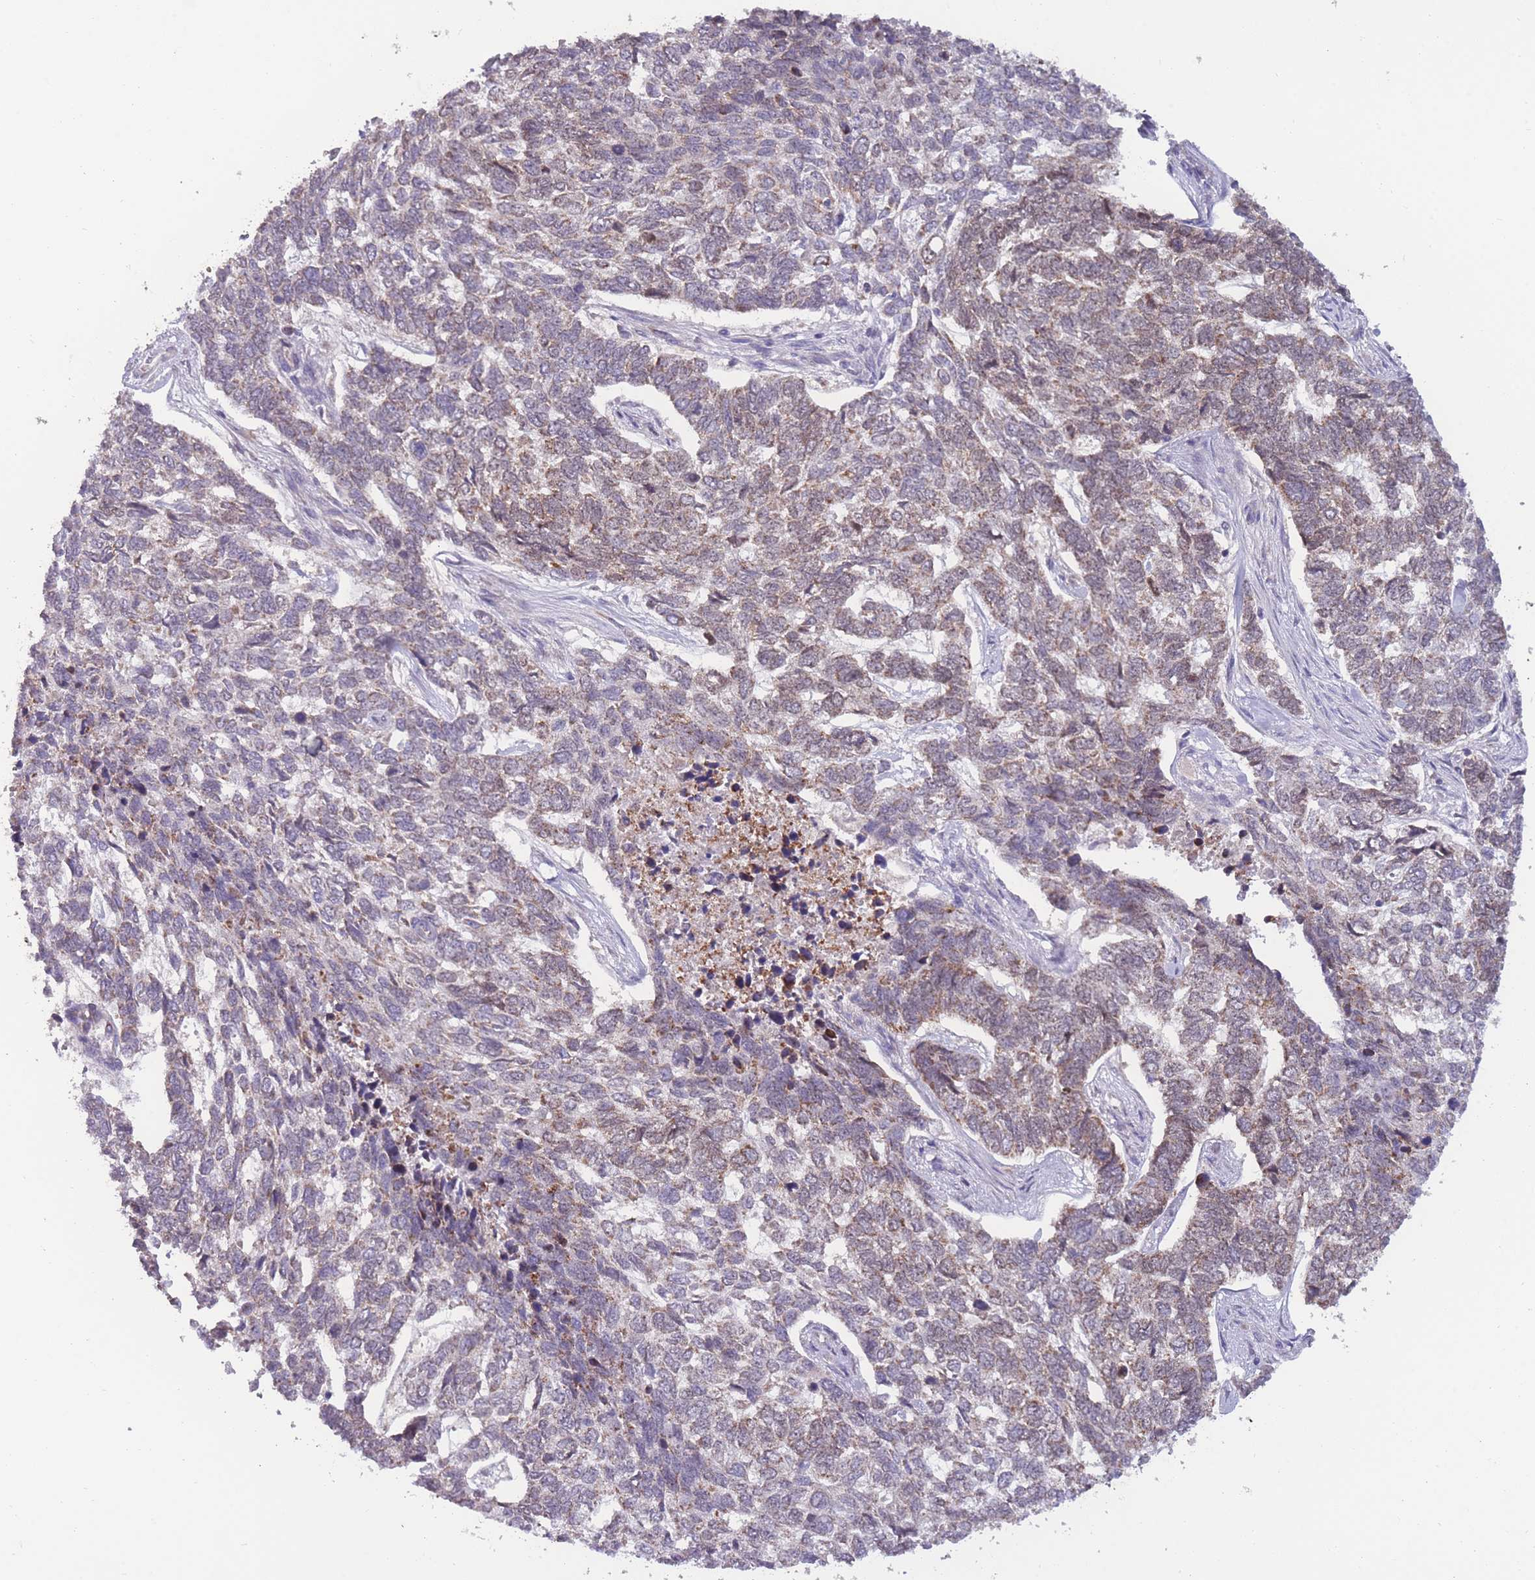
{"staining": {"intensity": "weak", "quantity": "25%-75%", "location": "cytoplasmic/membranous"}, "tissue": "skin cancer", "cell_type": "Tumor cells", "image_type": "cancer", "snomed": [{"axis": "morphology", "description": "Basal cell carcinoma"}, {"axis": "topography", "description": "Skin"}], "caption": "Immunohistochemistry staining of basal cell carcinoma (skin), which shows low levels of weak cytoplasmic/membranous staining in approximately 25%-75% of tumor cells indicating weak cytoplasmic/membranous protein staining. The staining was performed using DAB (3,3'-diaminobenzidine) (brown) for protein detection and nuclei were counterstained in hematoxylin (blue).", "gene": "MCIDAS", "patient": {"sex": "female", "age": 65}}